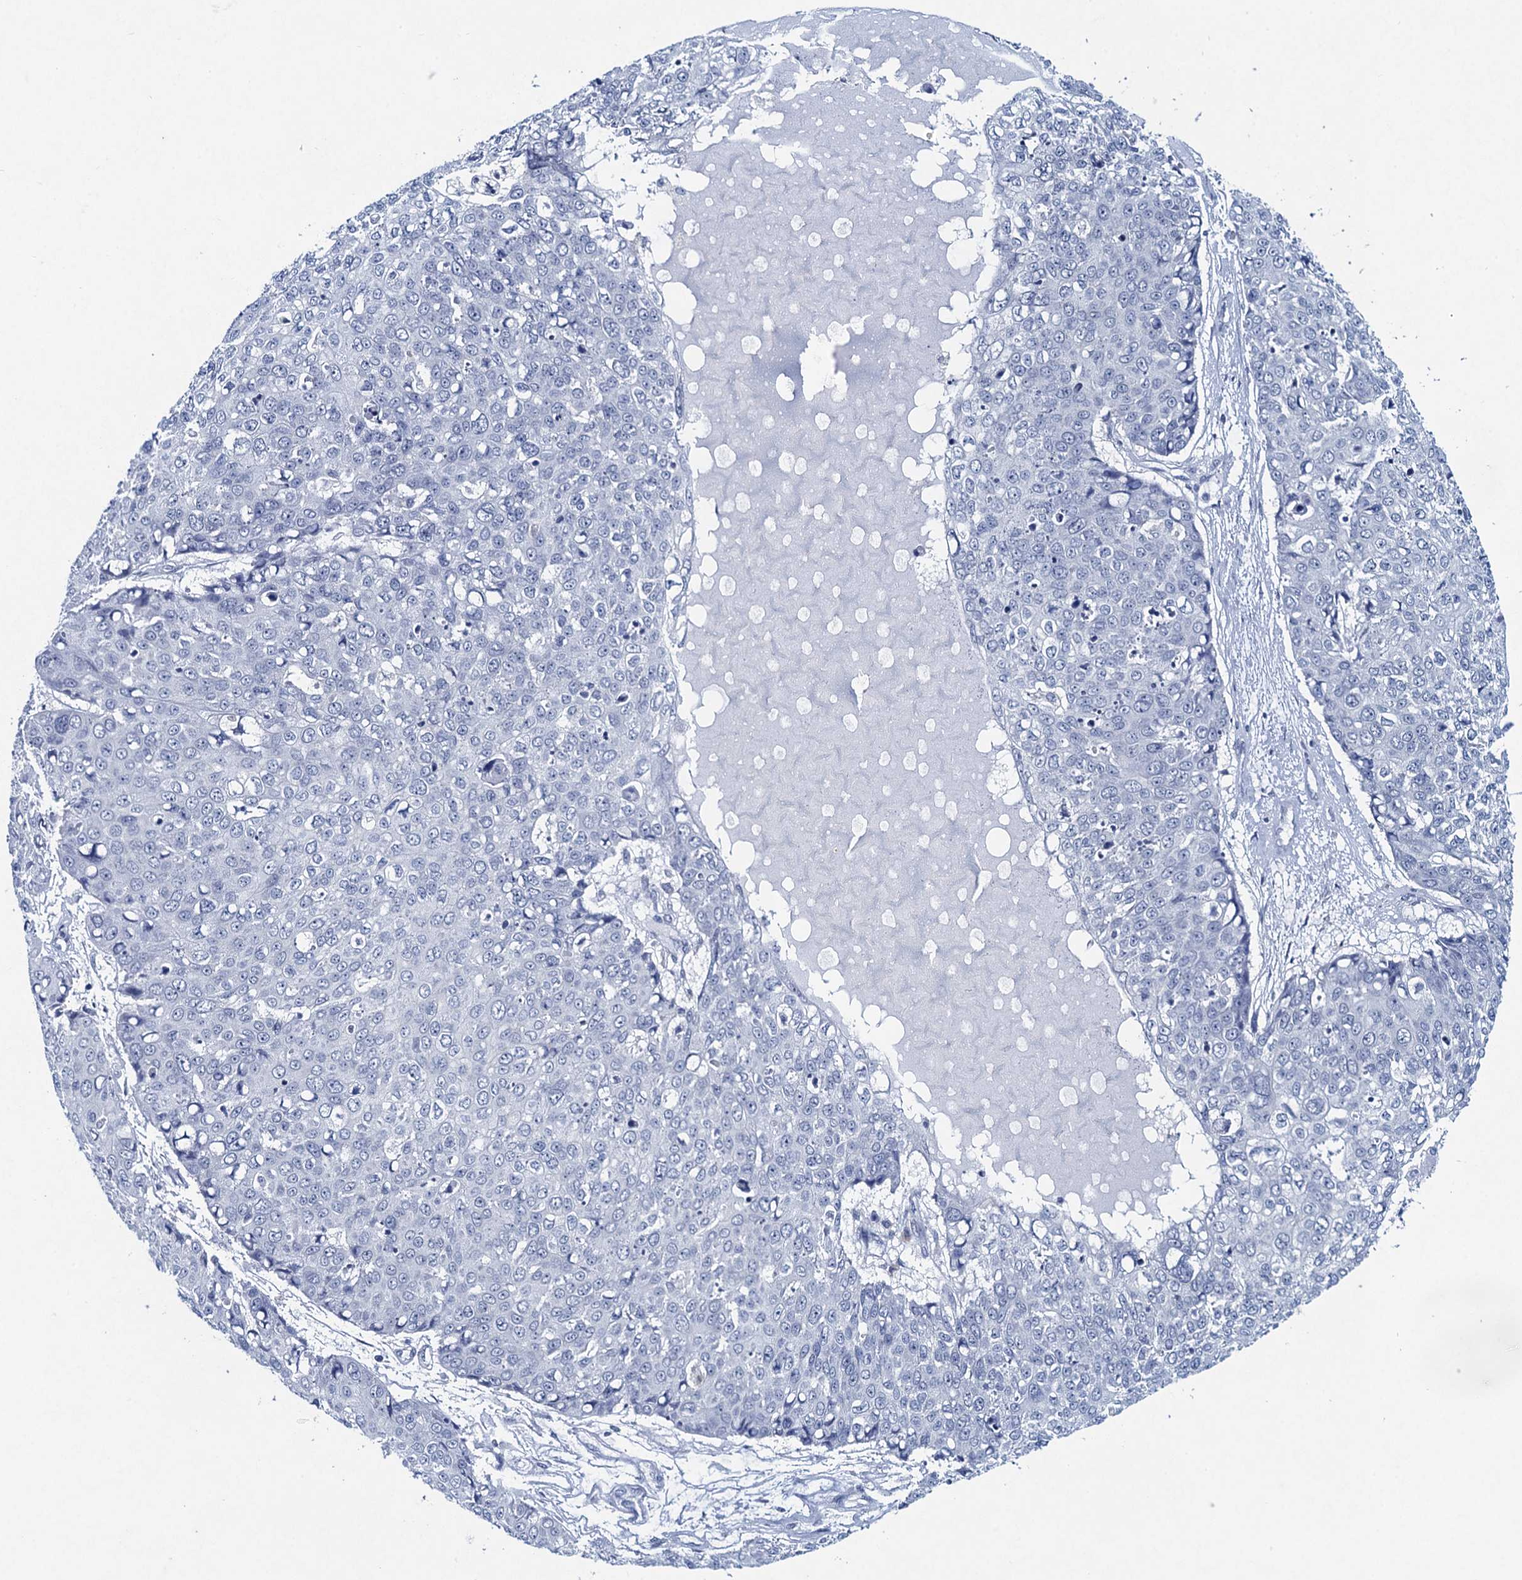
{"staining": {"intensity": "negative", "quantity": "none", "location": "none"}, "tissue": "skin cancer", "cell_type": "Tumor cells", "image_type": "cancer", "snomed": [{"axis": "morphology", "description": "Squamous cell carcinoma, NOS"}, {"axis": "topography", "description": "Skin"}], "caption": "IHC of skin cancer demonstrates no positivity in tumor cells. (Stains: DAB (3,3'-diaminobenzidine) immunohistochemistry with hematoxylin counter stain, Microscopy: brightfield microscopy at high magnification).", "gene": "HAPSTR1", "patient": {"sex": "female", "age": 44}}